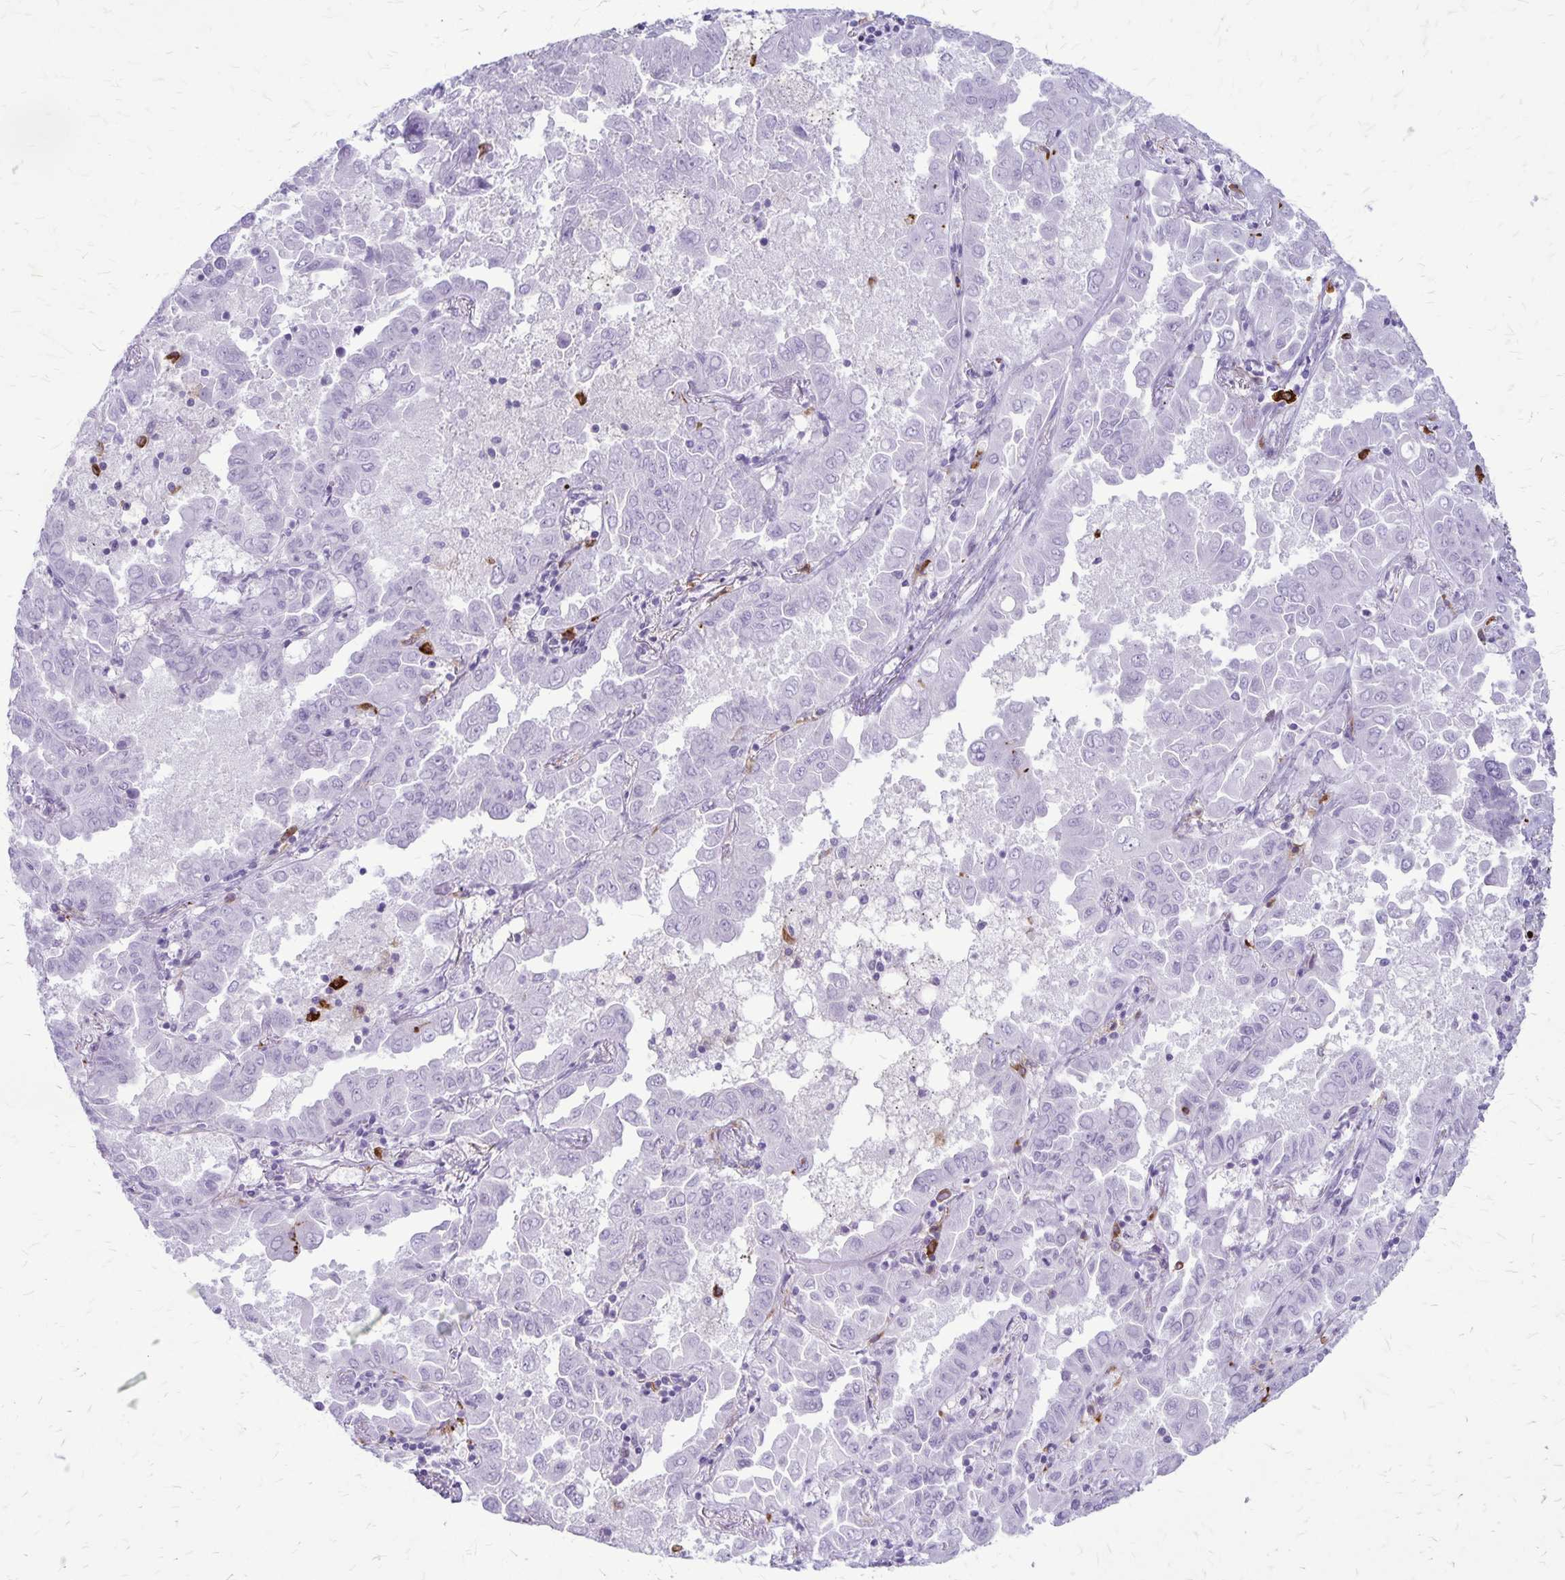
{"staining": {"intensity": "negative", "quantity": "none", "location": "none"}, "tissue": "lung cancer", "cell_type": "Tumor cells", "image_type": "cancer", "snomed": [{"axis": "morphology", "description": "Adenocarcinoma, NOS"}, {"axis": "topography", "description": "Lung"}], "caption": "The histopathology image shows no significant expression in tumor cells of adenocarcinoma (lung). (Brightfield microscopy of DAB (3,3'-diaminobenzidine) IHC at high magnification).", "gene": "RTN1", "patient": {"sex": "male", "age": 64}}